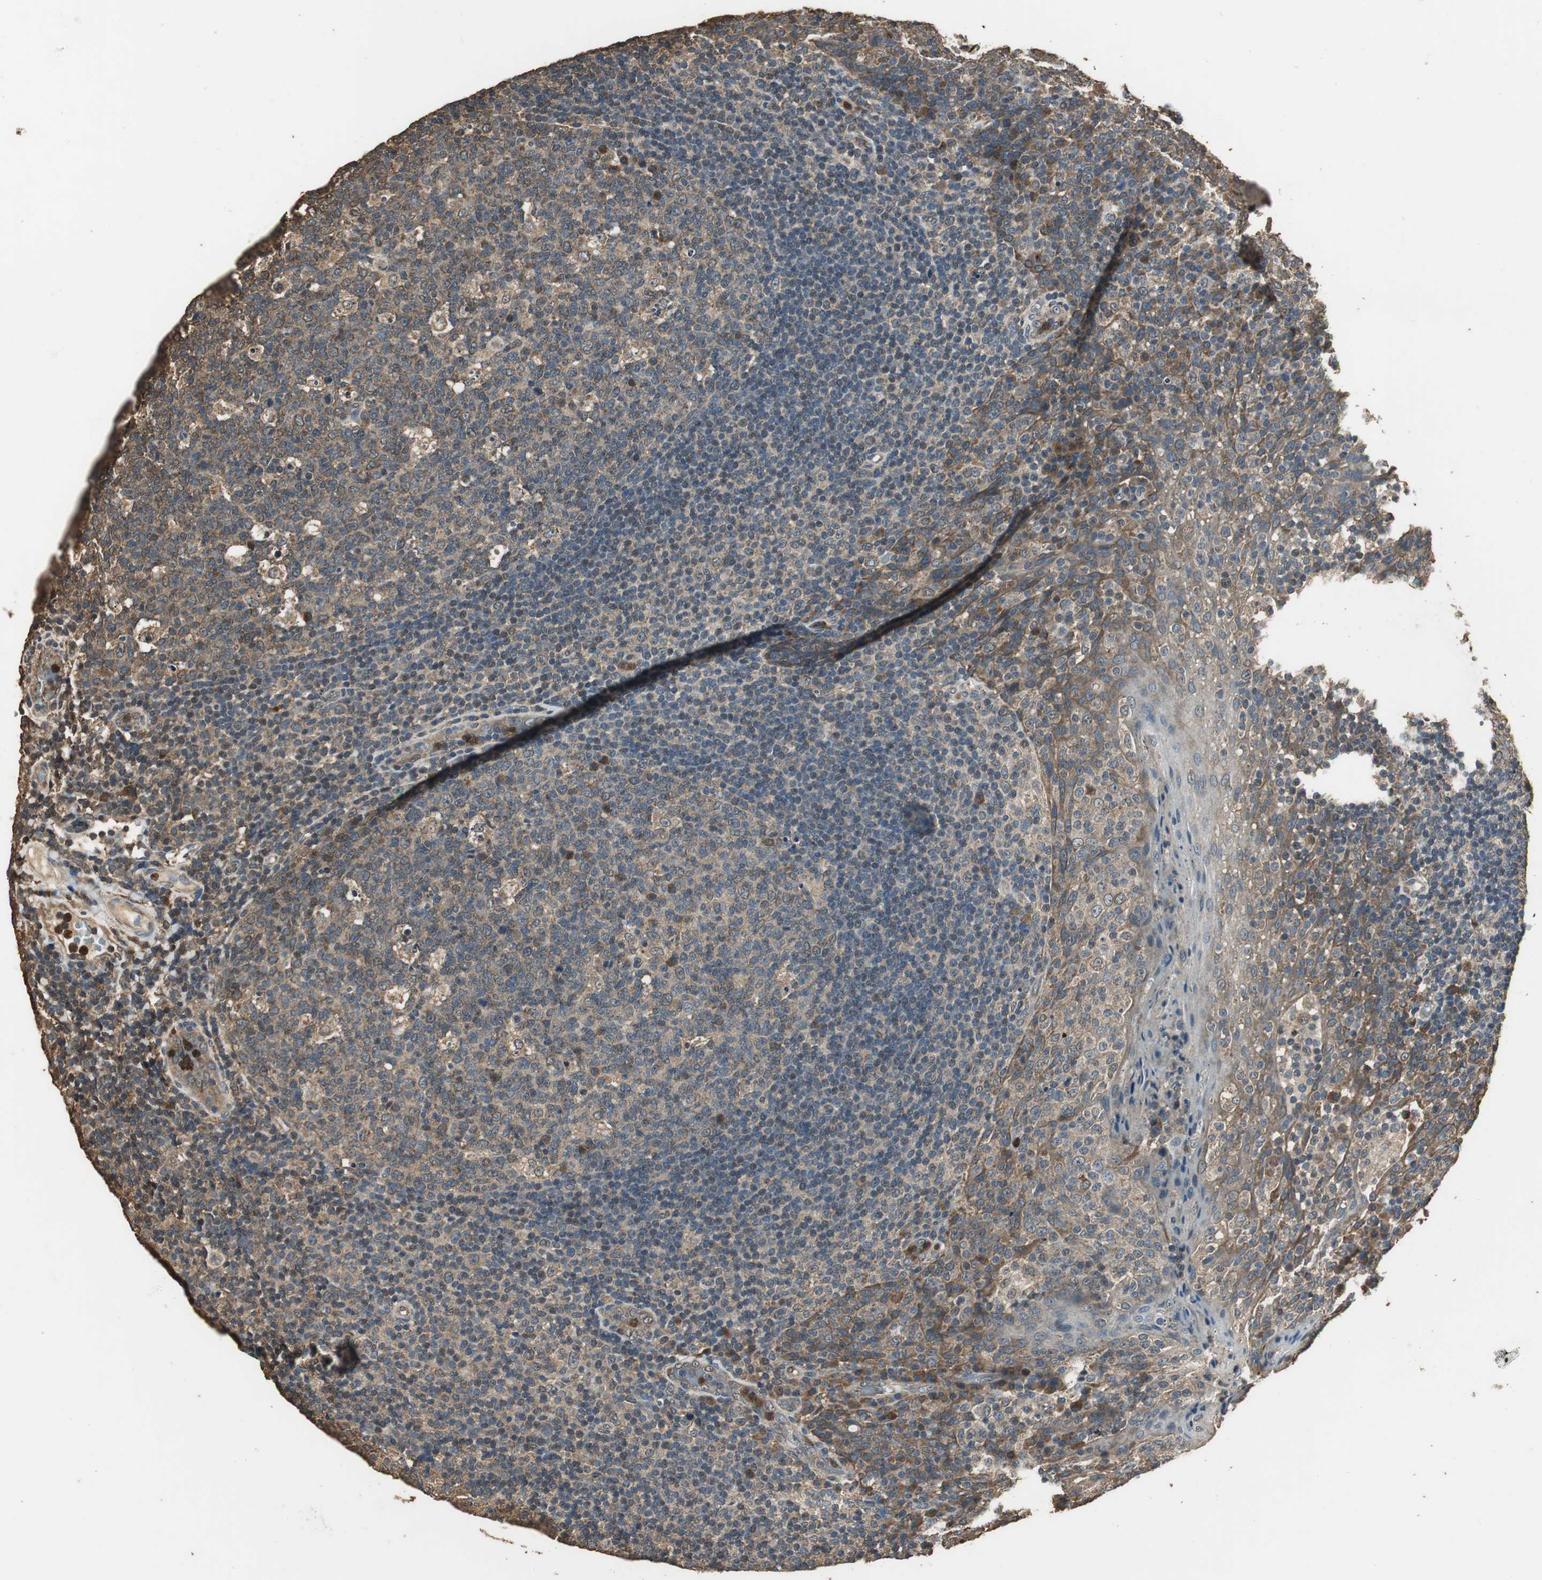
{"staining": {"intensity": "moderate", "quantity": ">75%", "location": "cytoplasmic/membranous"}, "tissue": "tonsil", "cell_type": "Germinal center cells", "image_type": "normal", "snomed": [{"axis": "morphology", "description": "Normal tissue, NOS"}, {"axis": "topography", "description": "Tonsil"}], "caption": "Normal tonsil reveals moderate cytoplasmic/membranous staining in approximately >75% of germinal center cells, visualized by immunohistochemistry. The protein is shown in brown color, while the nuclei are stained blue.", "gene": "TMPRSS4", "patient": {"sex": "male", "age": 17}}